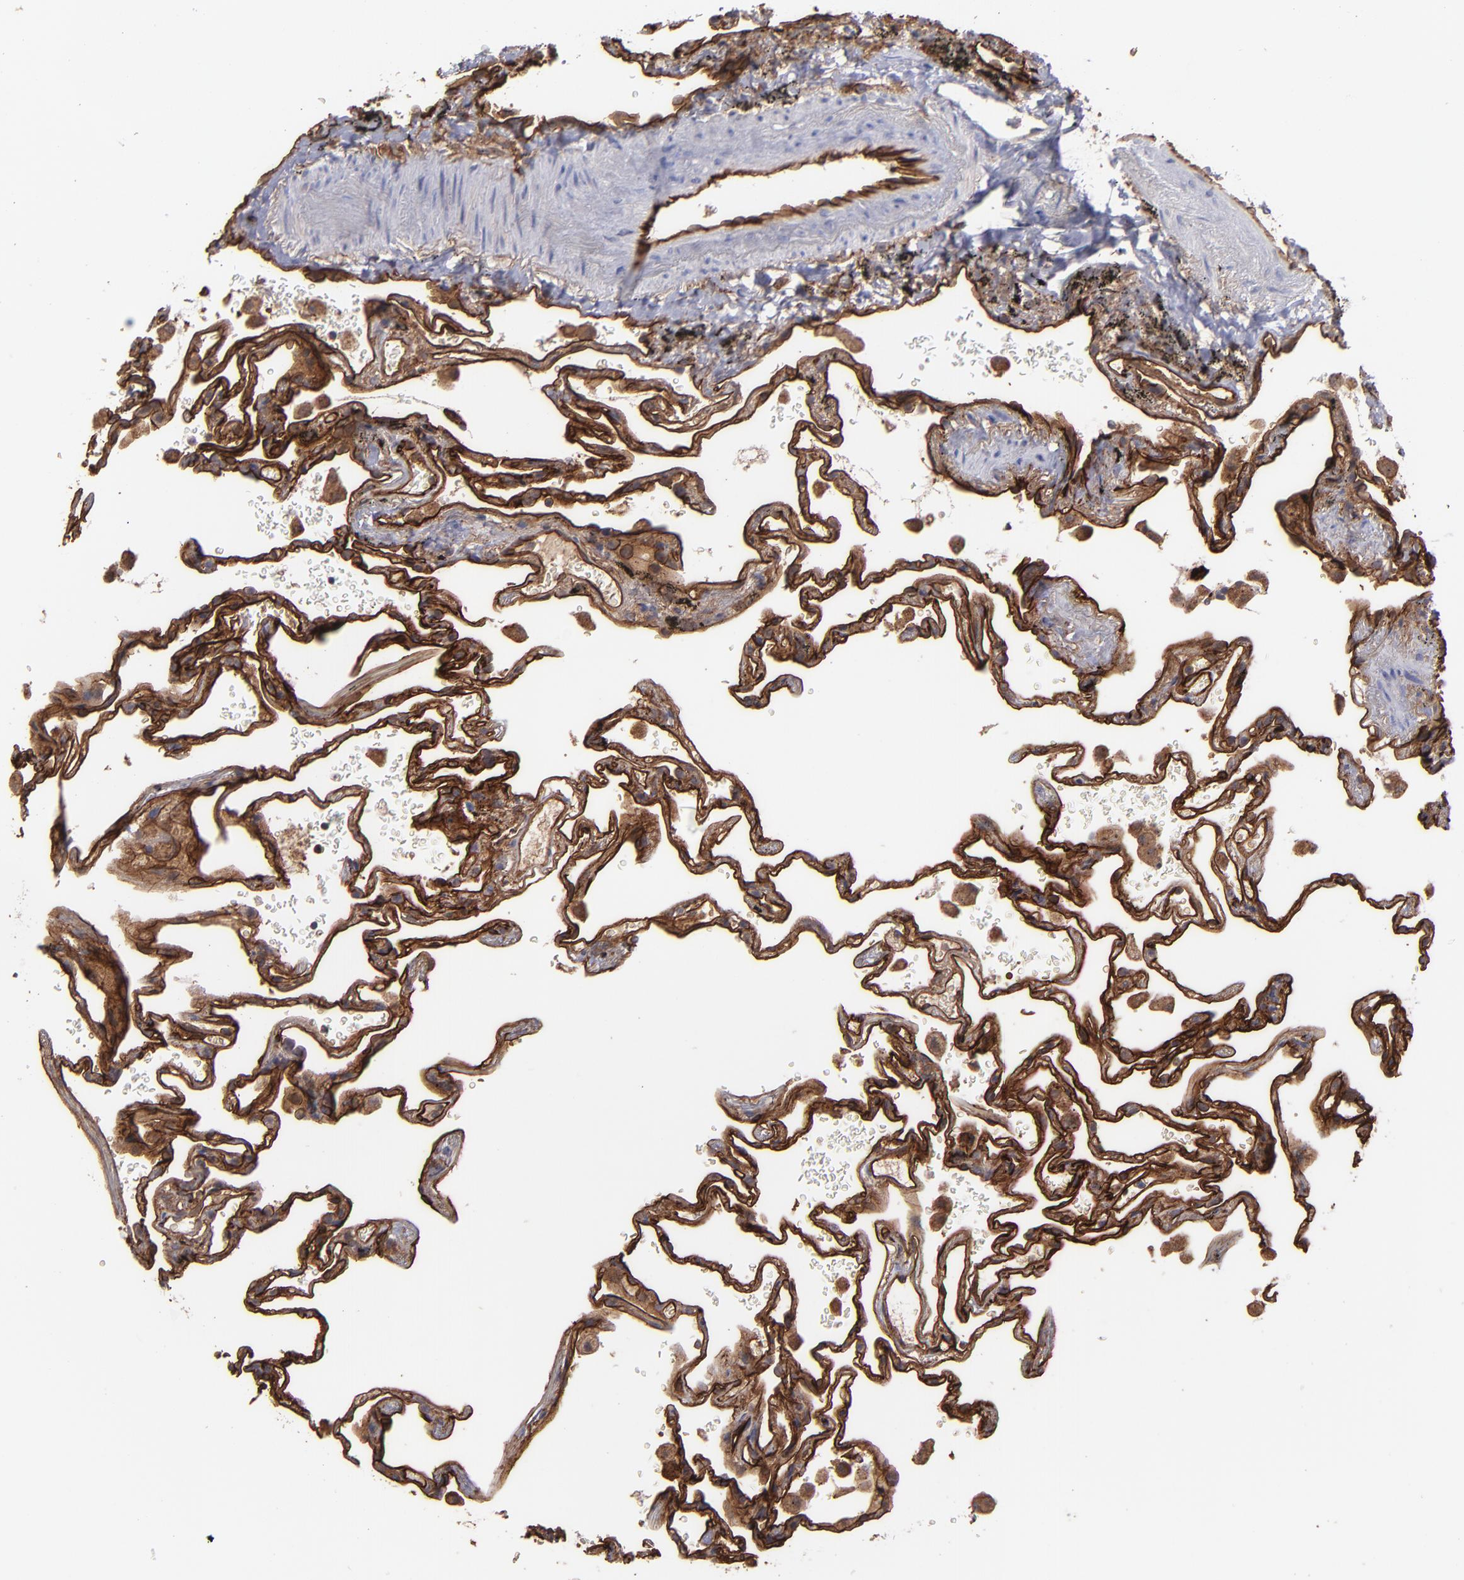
{"staining": {"intensity": "strong", "quantity": ">75%", "location": "cytoplasmic/membranous"}, "tissue": "lung", "cell_type": "Alveolar cells", "image_type": "normal", "snomed": [{"axis": "morphology", "description": "Normal tissue, NOS"}, {"axis": "morphology", "description": "Inflammation, NOS"}, {"axis": "topography", "description": "Lung"}], "caption": "Brown immunohistochemical staining in benign lung shows strong cytoplasmic/membranous staining in about >75% of alveolar cells.", "gene": "ICAM1", "patient": {"sex": "male", "age": 69}}